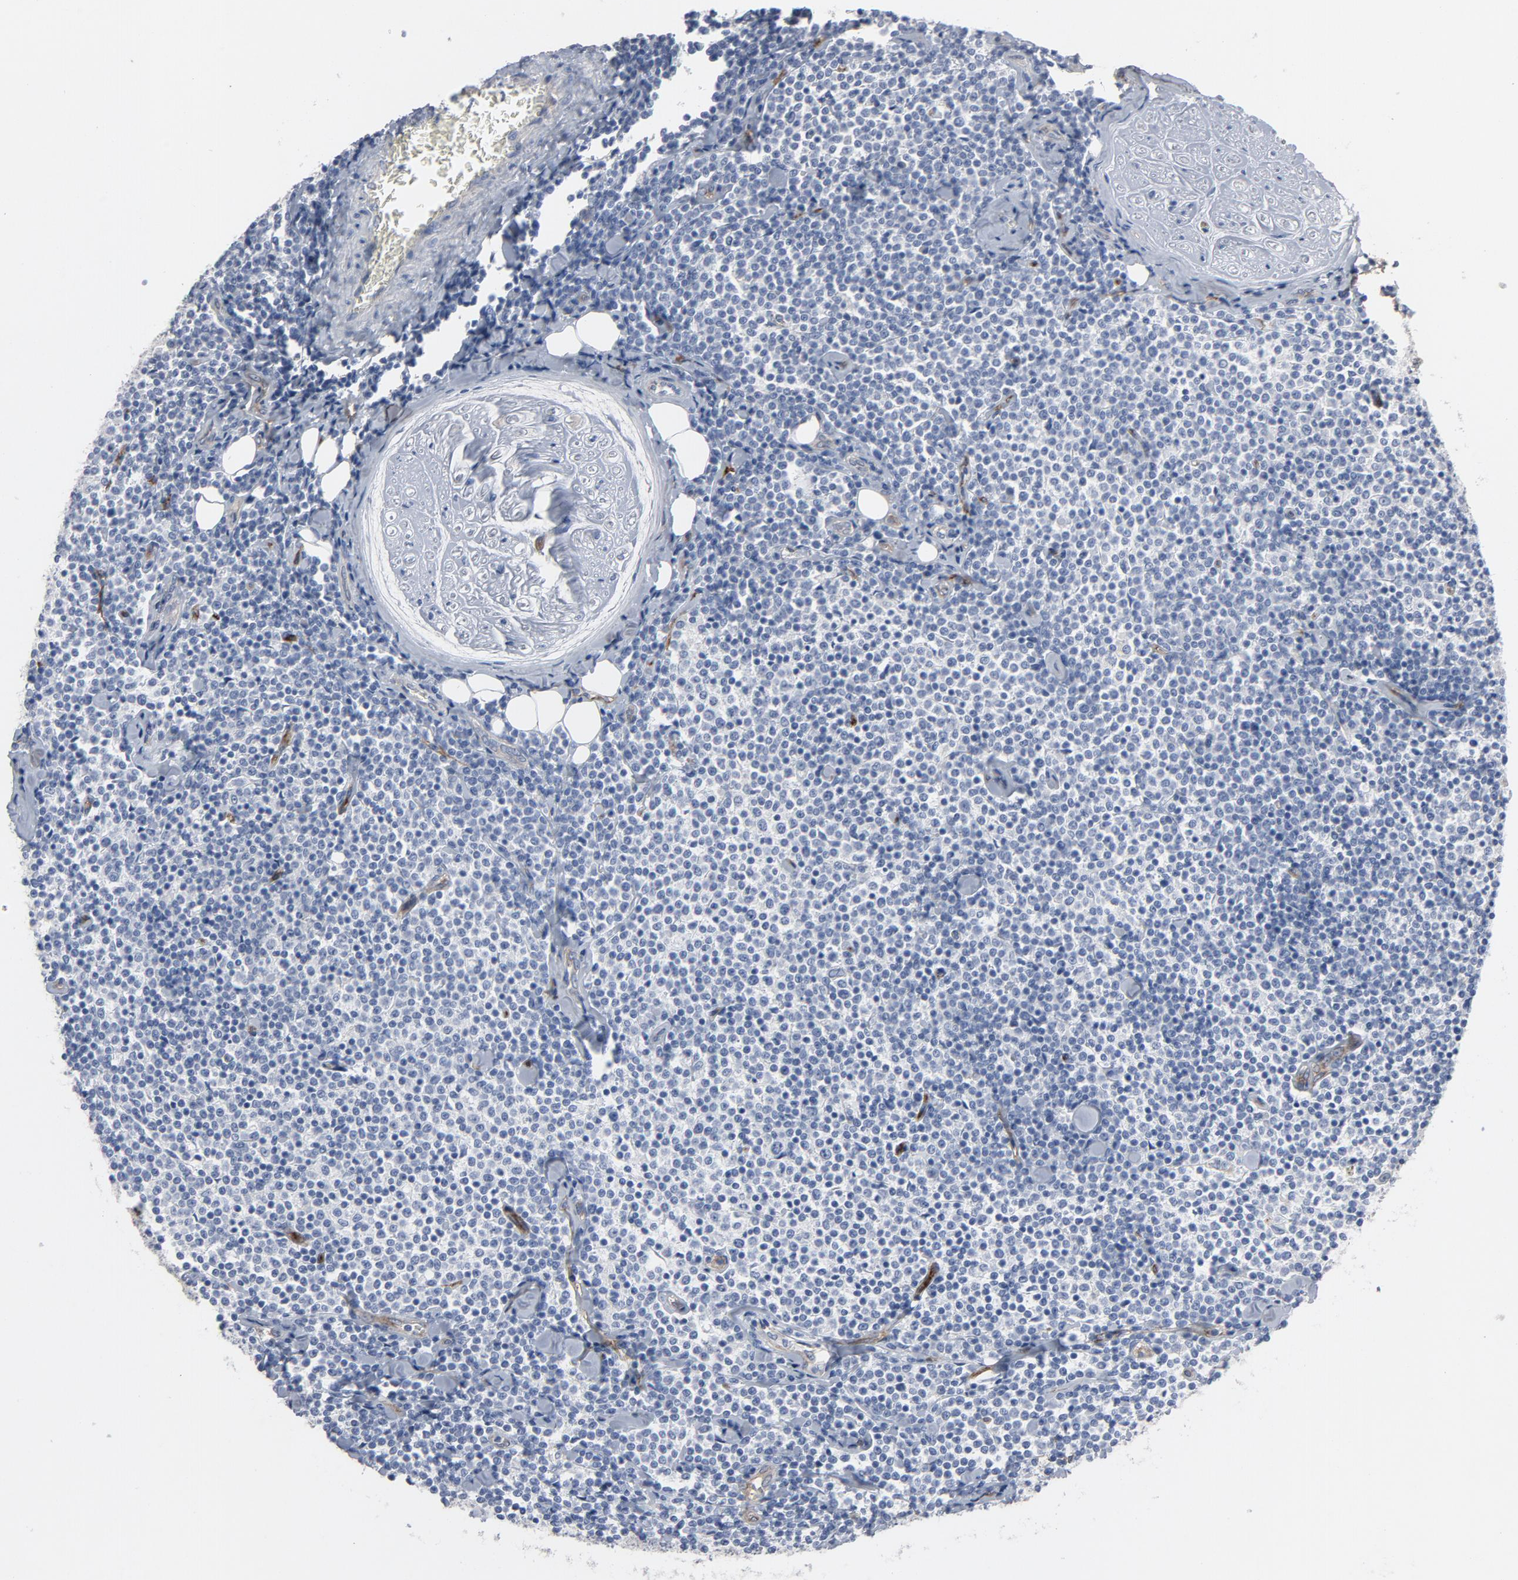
{"staining": {"intensity": "negative", "quantity": "none", "location": "none"}, "tissue": "lymphoma", "cell_type": "Tumor cells", "image_type": "cancer", "snomed": [{"axis": "morphology", "description": "Malignant lymphoma, non-Hodgkin's type, Low grade"}, {"axis": "topography", "description": "Soft tissue"}], "caption": "DAB (3,3'-diaminobenzidine) immunohistochemical staining of human lymphoma shows no significant expression in tumor cells.", "gene": "KDR", "patient": {"sex": "male", "age": 92}}